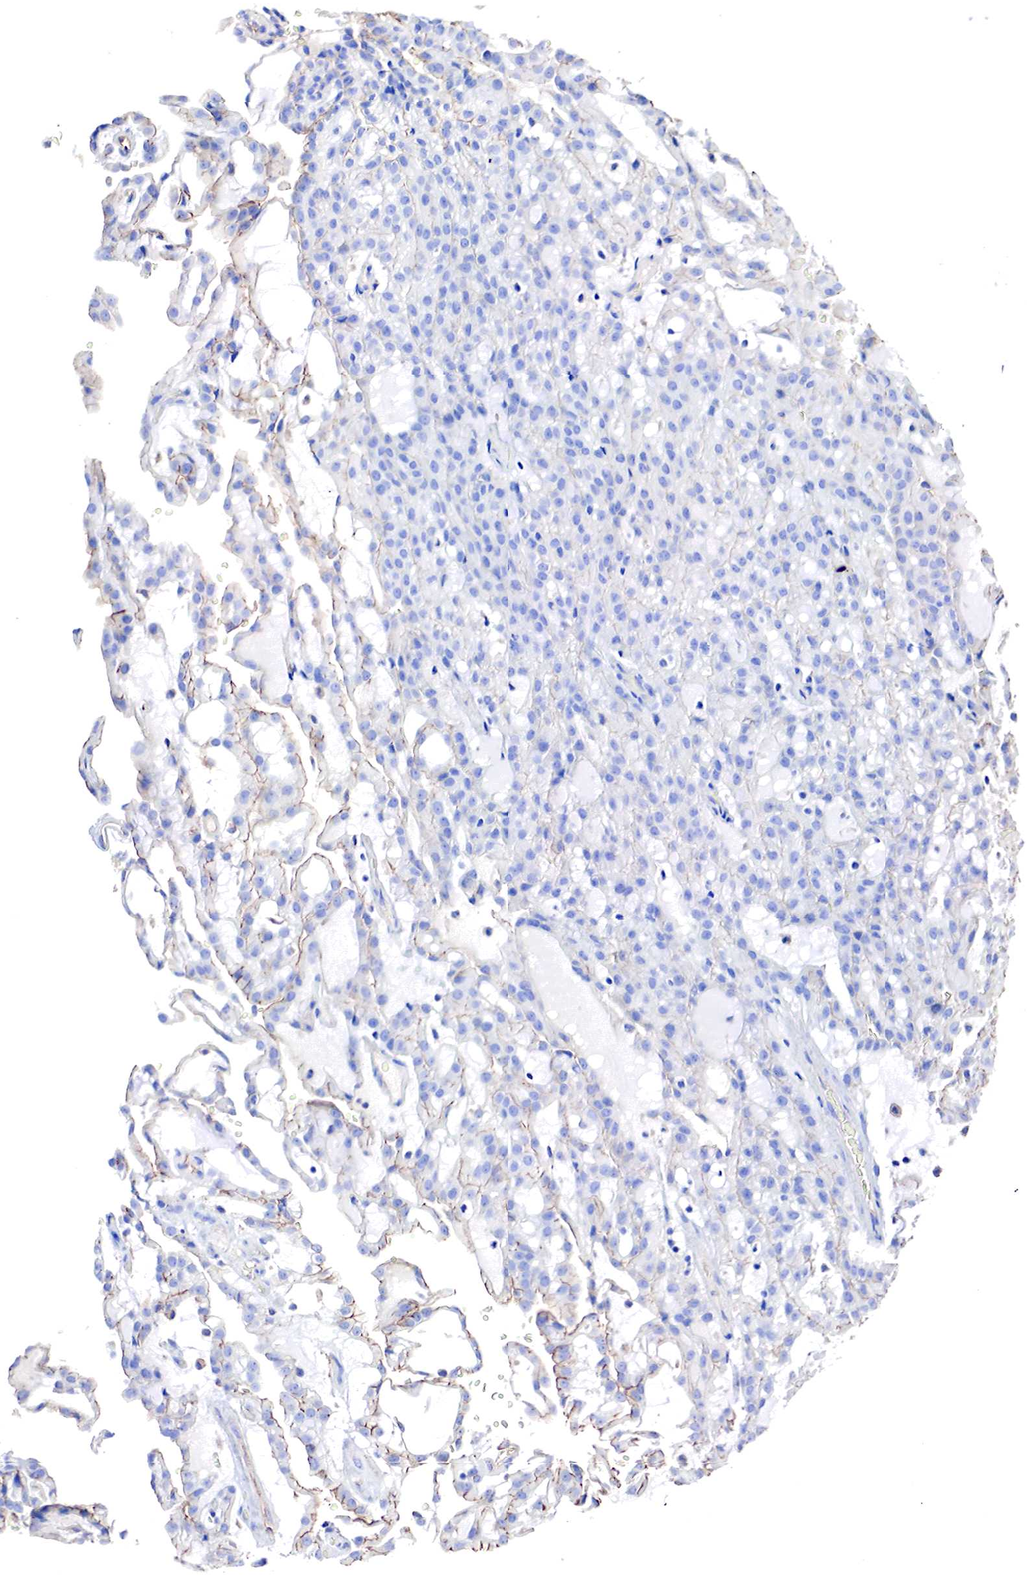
{"staining": {"intensity": "negative", "quantity": "none", "location": "none"}, "tissue": "renal cancer", "cell_type": "Tumor cells", "image_type": "cancer", "snomed": [{"axis": "morphology", "description": "Adenocarcinoma, NOS"}, {"axis": "topography", "description": "Kidney"}], "caption": "The IHC micrograph has no significant positivity in tumor cells of renal adenocarcinoma tissue.", "gene": "RDX", "patient": {"sex": "male", "age": 63}}